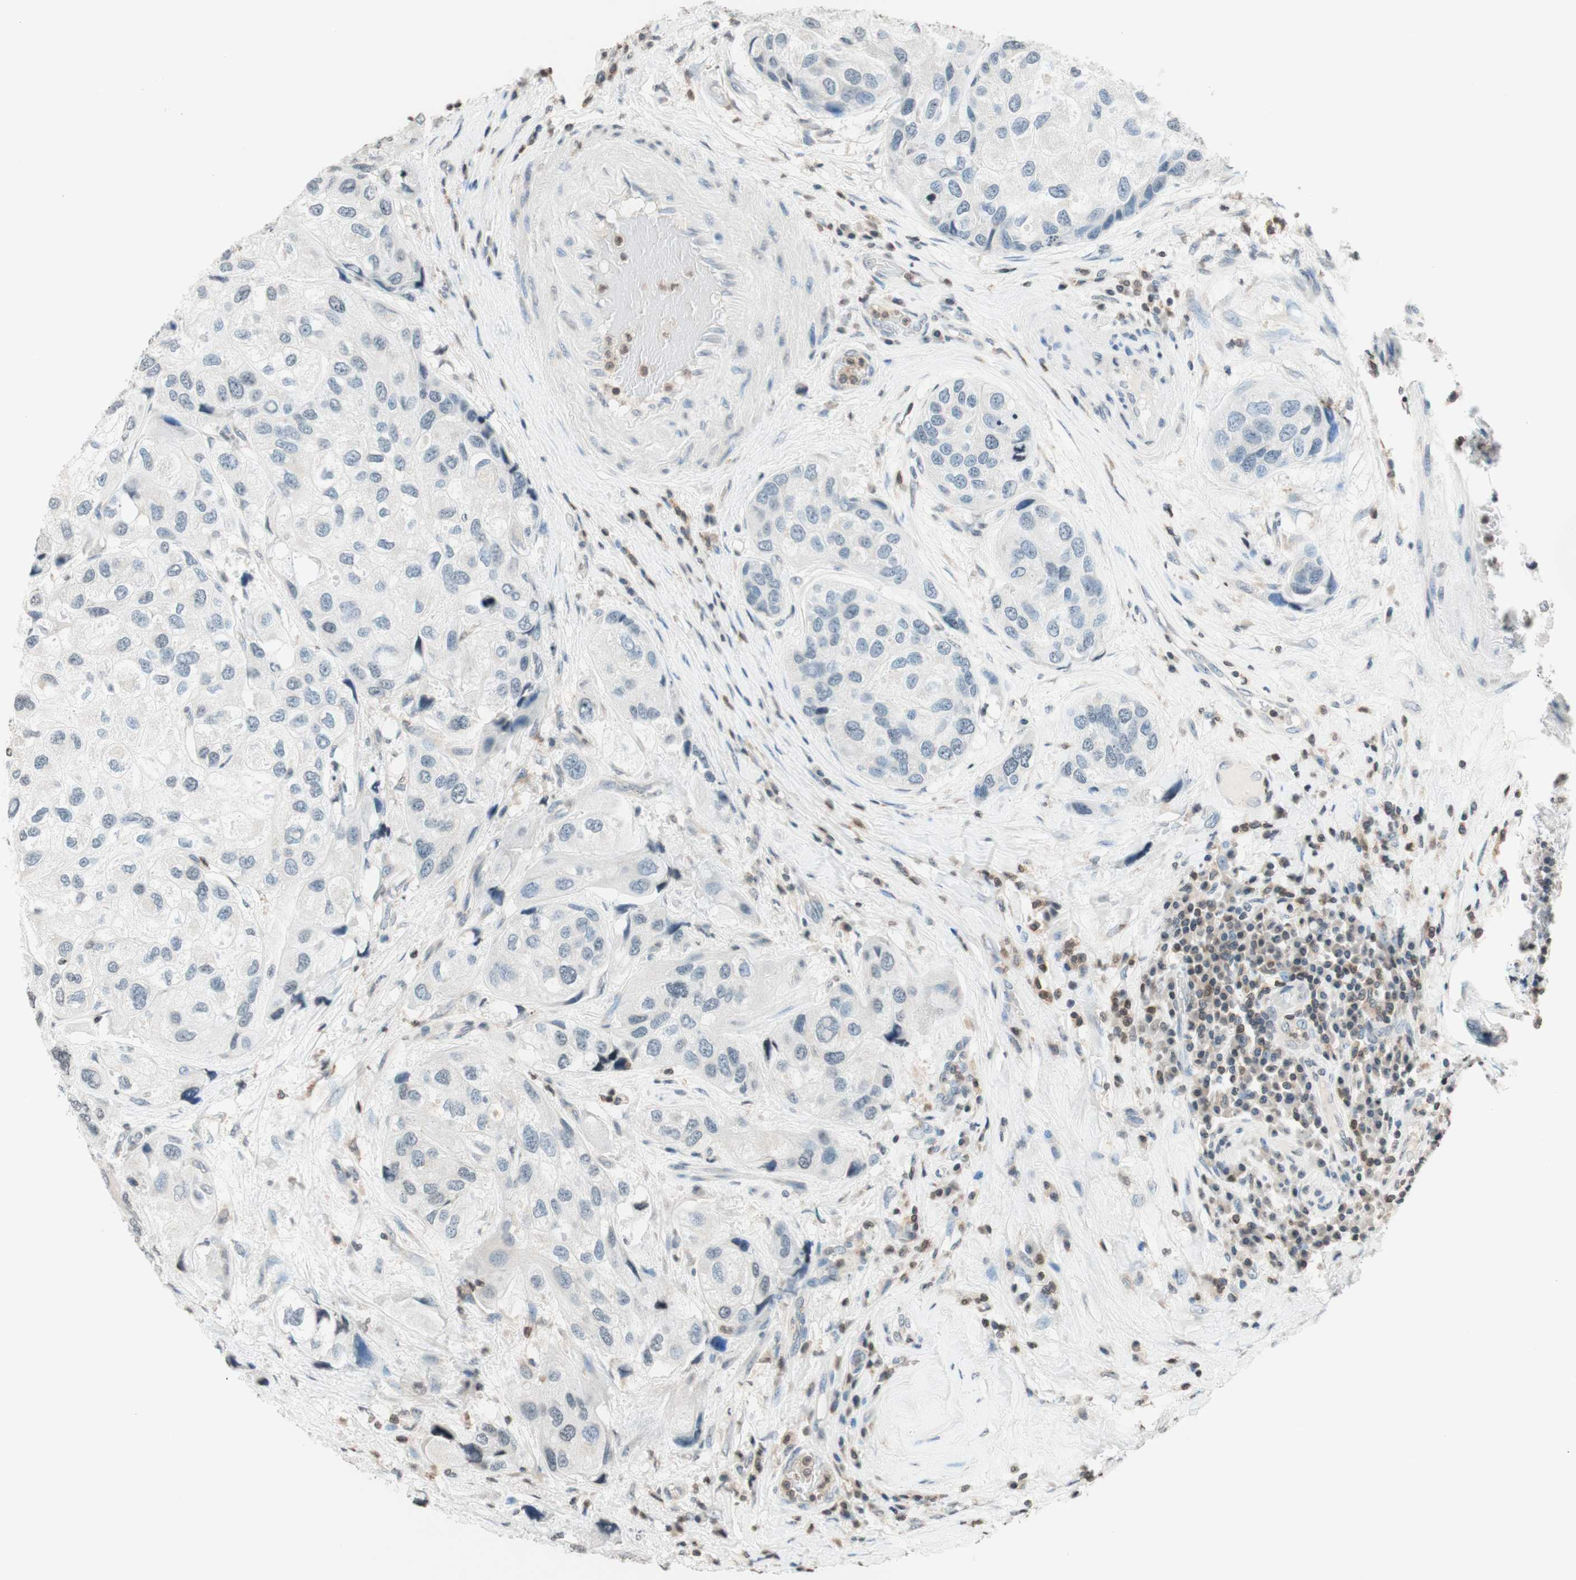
{"staining": {"intensity": "negative", "quantity": "none", "location": "none"}, "tissue": "urothelial cancer", "cell_type": "Tumor cells", "image_type": "cancer", "snomed": [{"axis": "morphology", "description": "Urothelial carcinoma, High grade"}, {"axis": "topography", "description": "Urinary bladder"}], "caption": "A high-resolution image shows immunohistochemistry staining of urothelial cancer, which reveals no significant positivity in tumor cells.", "gene": "WIPF1", "patient": {"sex": "female", "age": 64}}